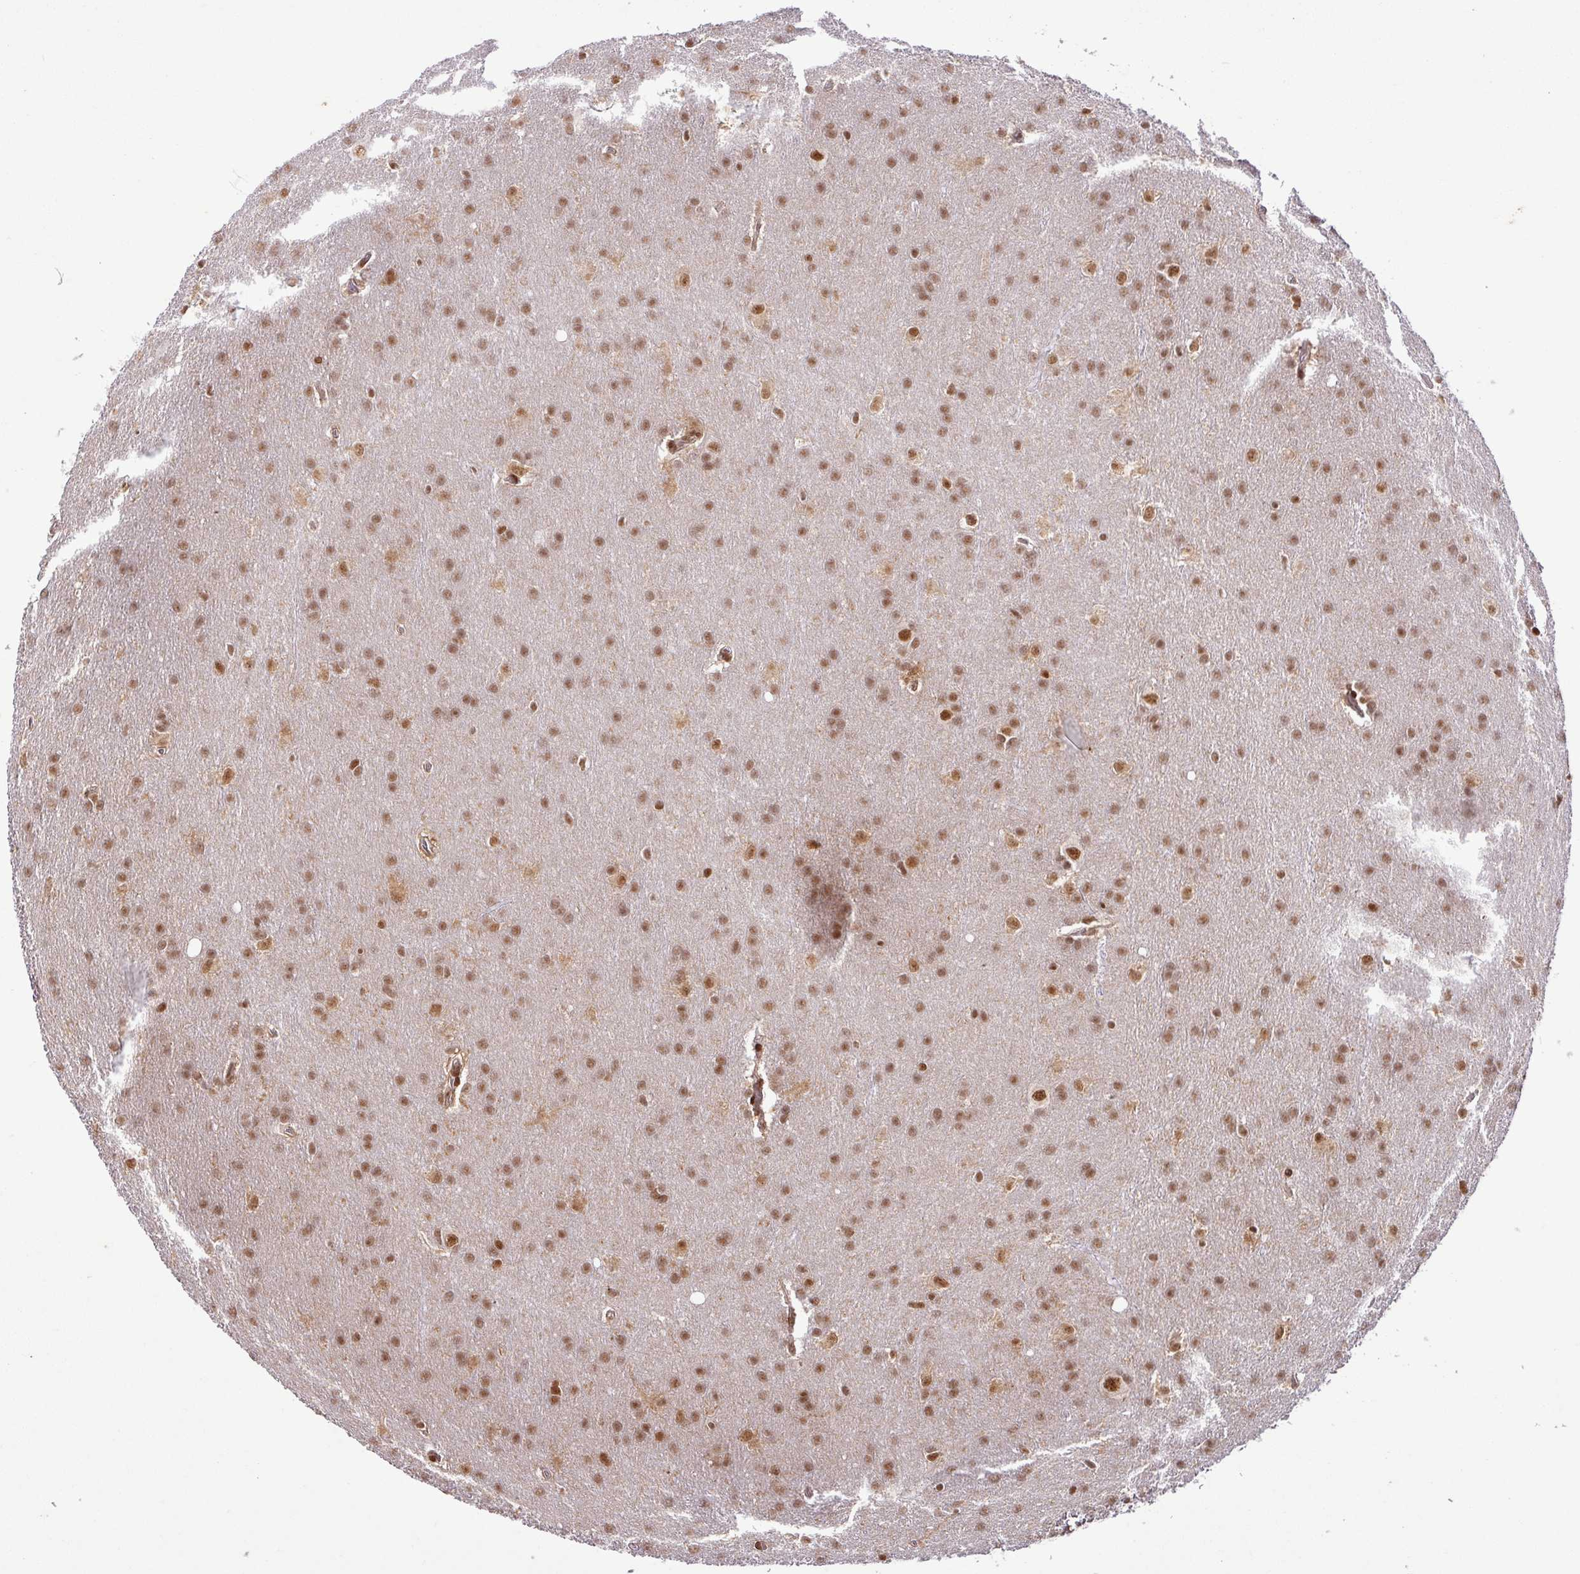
{"staining": {"intensity": "moderate", "quantity": ">75%", "location": "nuclear"}, "tissue": "glioma", "cell_type": "Tumor cells", "image_type": "cancer", "snomed": [{"axis": "morphology", "description": "Glioma, malignant, Low grade"}, {"axis": "topography", "description": "Brain"}], "caption": "This is a photomicrograph of immunohistochemistry (IHC) staining of malignant low-grade glioma, which shows moderate positivity in the nuclear of tumor cells.", "gene": "SRSF2", "patient": {"sex": "female", "age": 32}}